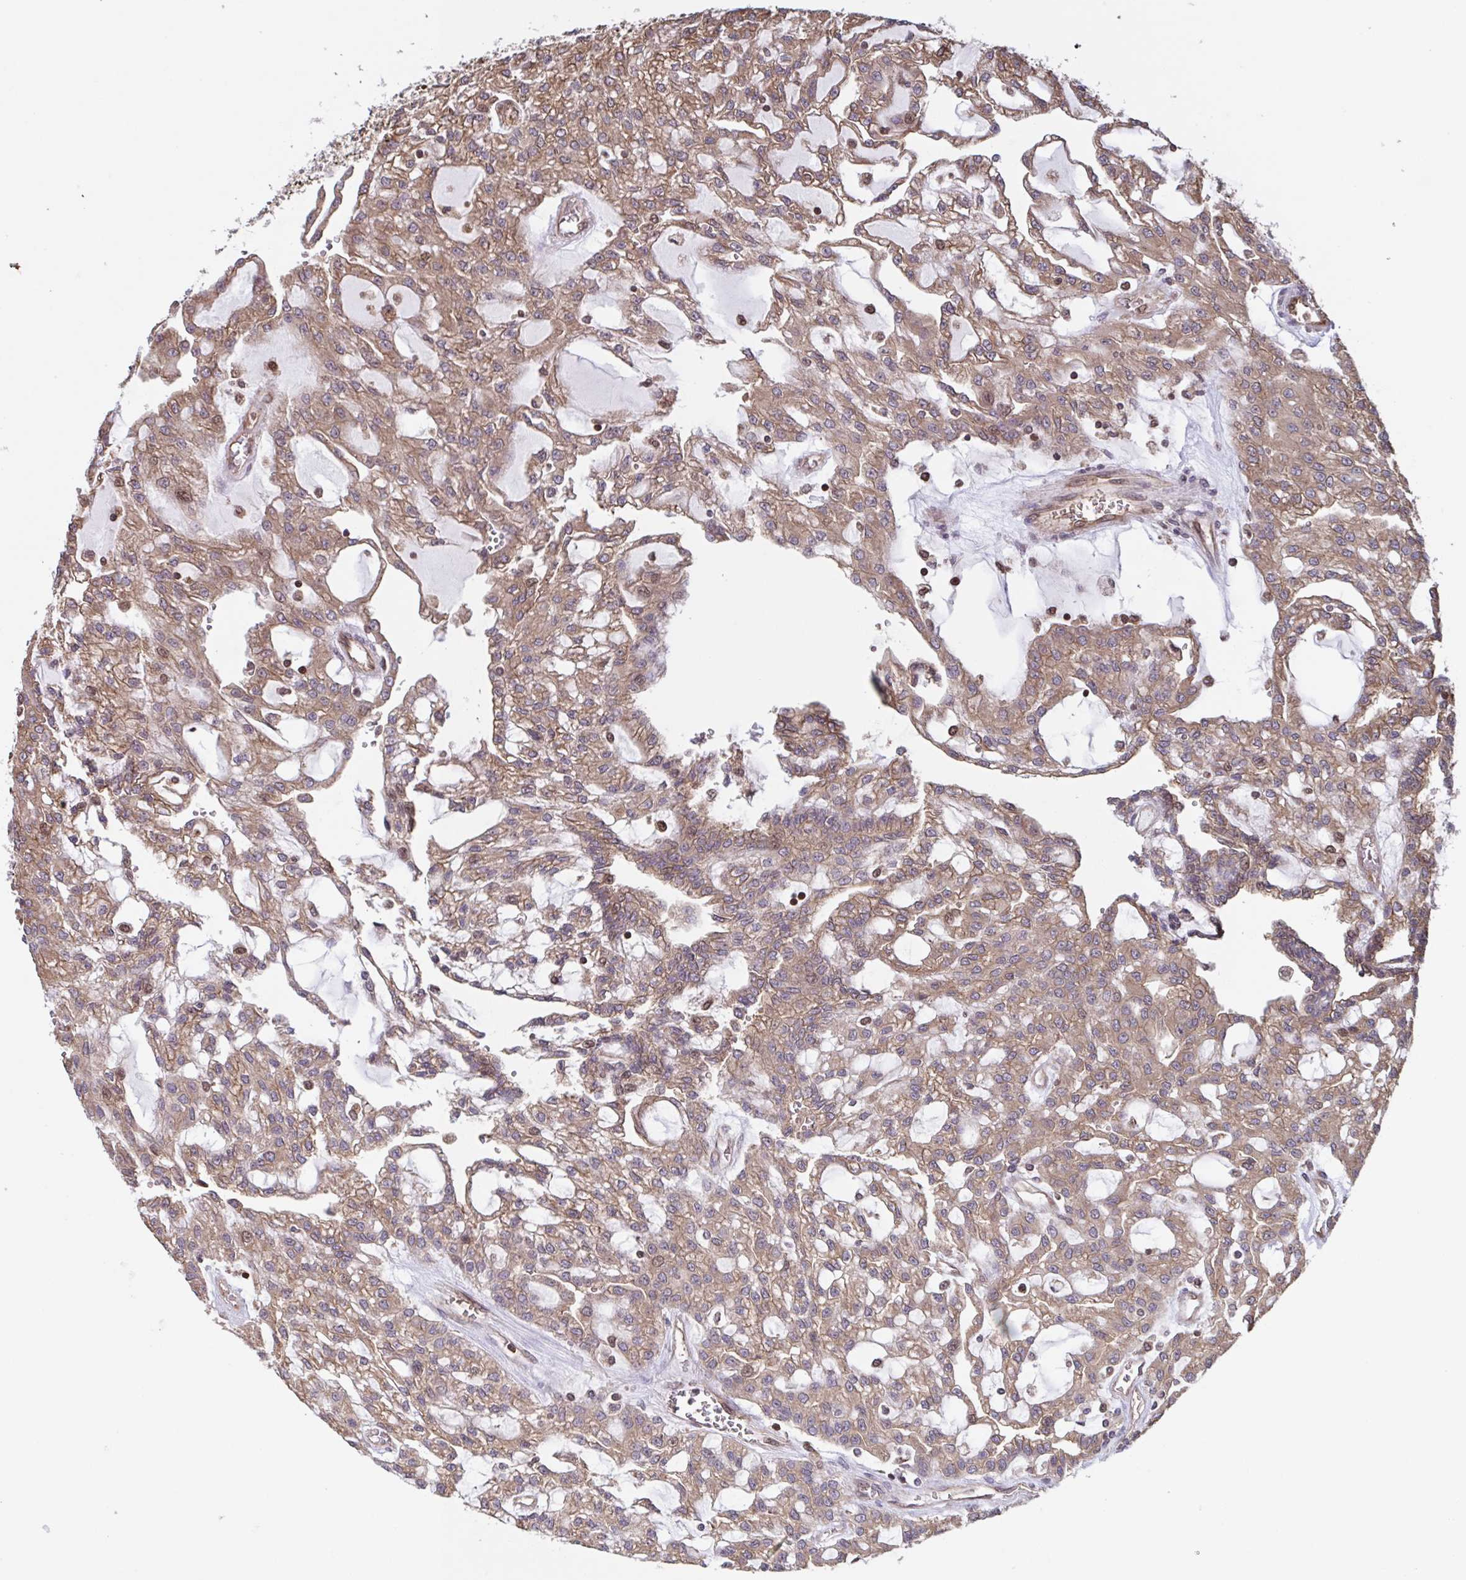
{"staining": {"intensity": "moderate", "quantity": ">75%", "location": "cytoplasmic/membranous"}, "tissue": "renal cancer", "cell_type": "Tumor cells", "image_type": "cancer", "snomed": [{"axis": "morphology", "description": "Adenocarcinoma, NOS"}, {"axis": "topography", "description": "Kidney"}], "caption": "Tumor cells display moderate cytoplasmic/membranous positivity in about >75% of cells in renal adenocarcinoma.", "gene": "SEC63", "patient": {"sex": "male", "age": 63}}